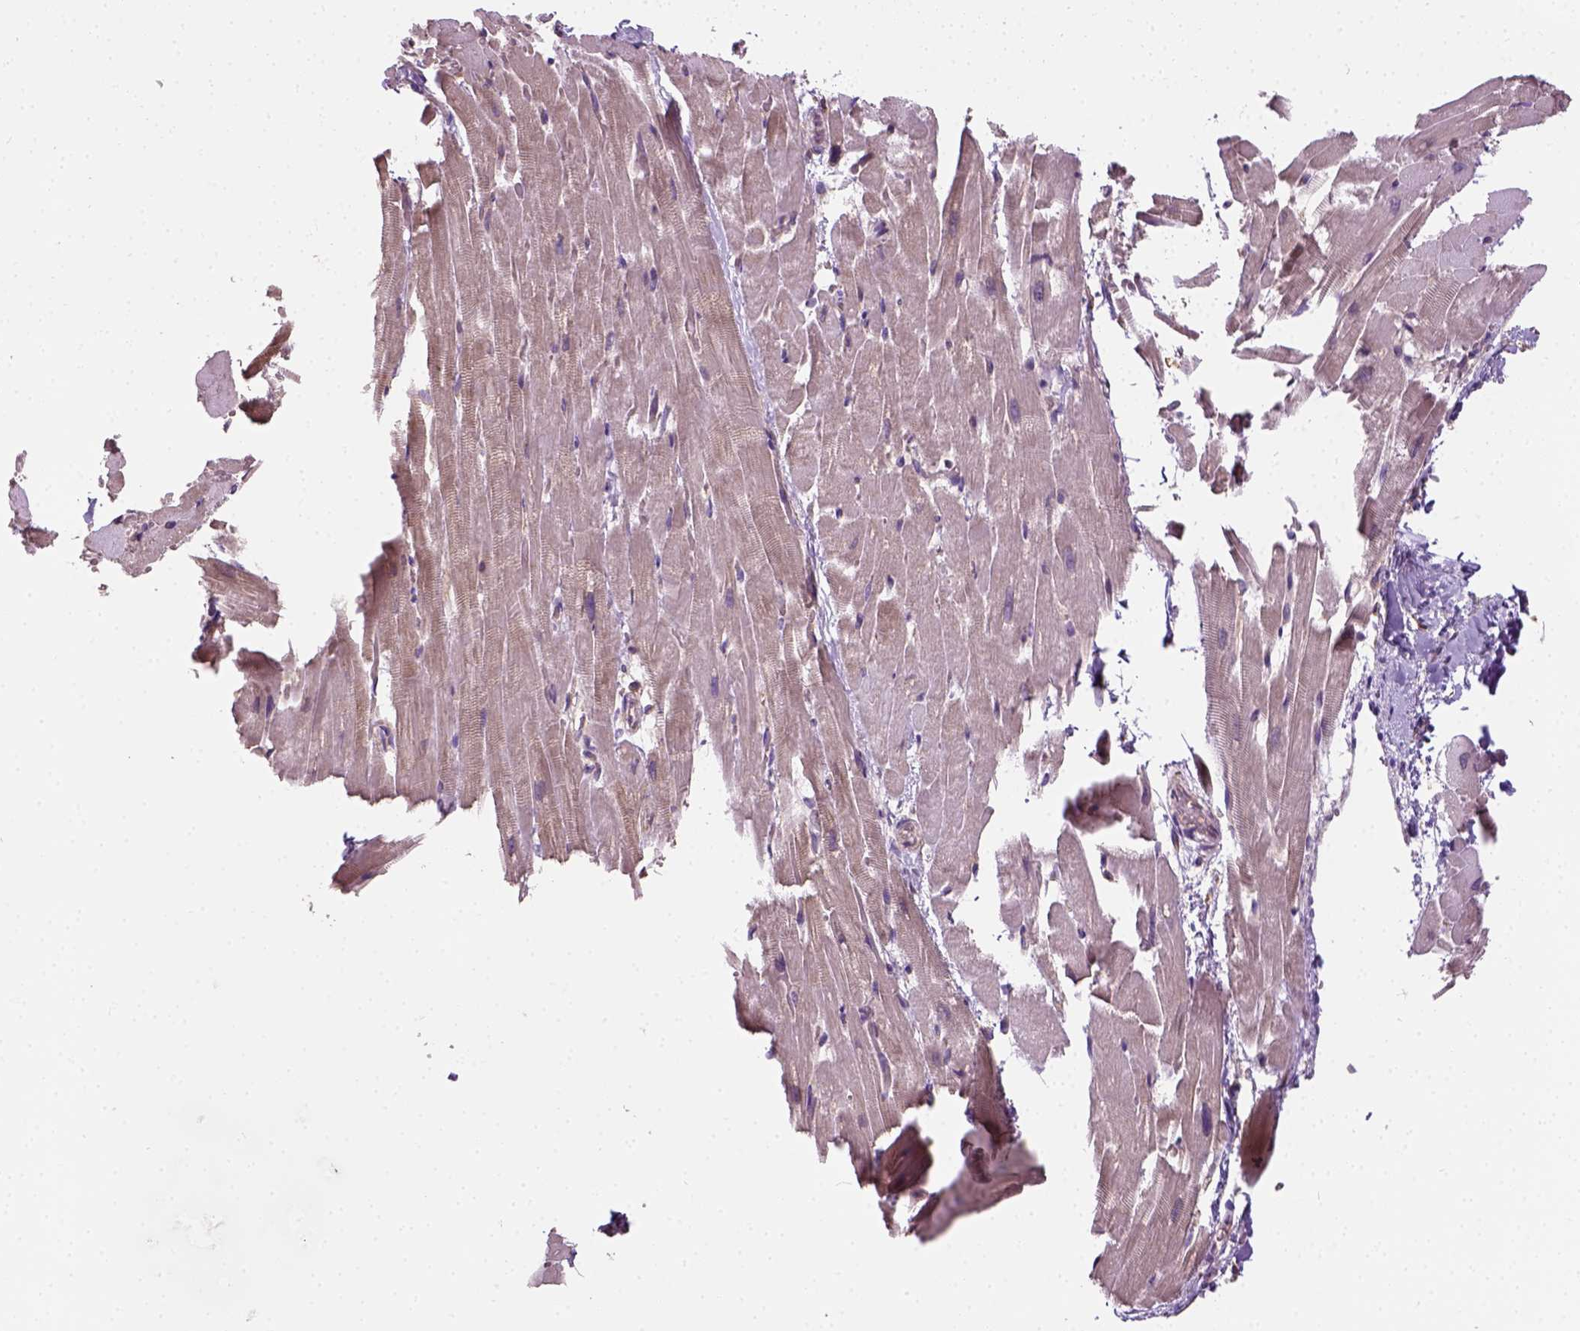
{"staining": {"intensity": "weak", "quantity": "25%-75%", "location": "cytoplasmic/membranous"}, "tissue": "heart muscle", "cell_type": "Cardiomyocytes", "image_type": "normal", "snomed": [{"axis": "morphology", "description": "Normal tissue, NOS"}, {"axis": "topography", "description": "Heart"}], "caption": "A brown stain highlights weak cytoplasmic/membranous staining of a protein in cardiomyocytes of normal heart muscle.", "gene": "CRACR2A", "patient": {"sex": "male", "age": 37}}